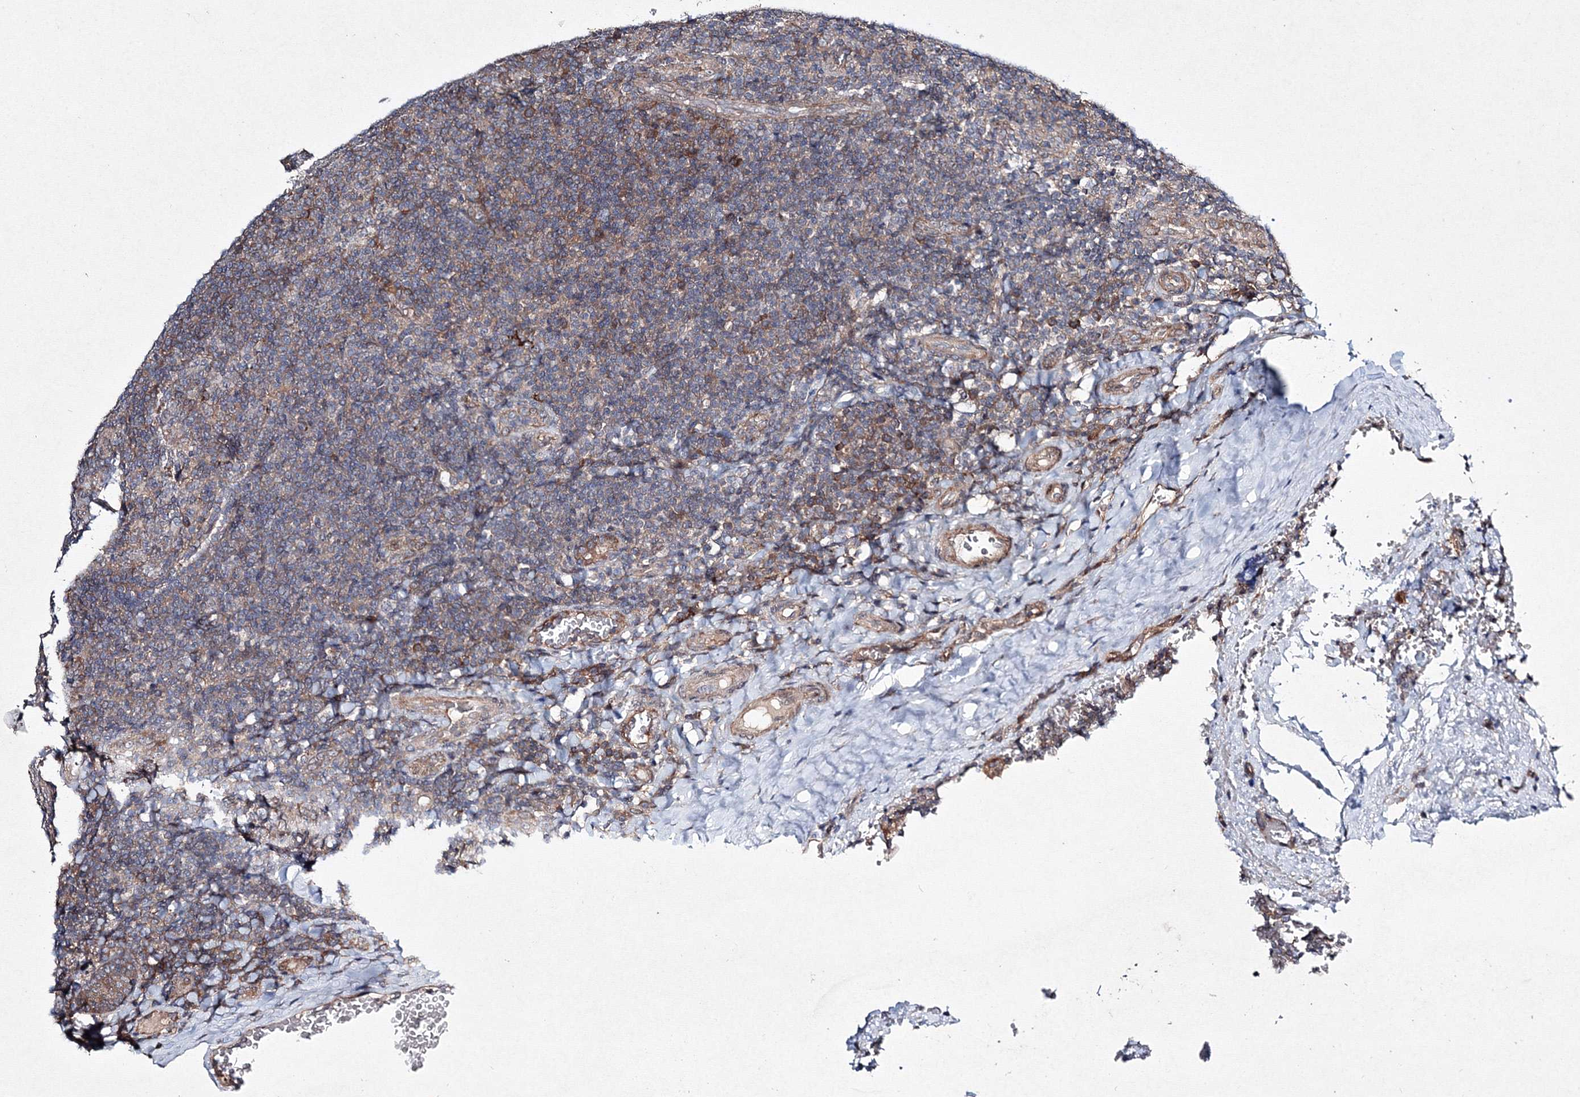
{"staining": {"intensity": "negative", "quantity": "none", "location": "none"}, "tissue": "tonsil", "cell_type": "Germinal center cells", "image_type": "normal", "snomed": [{"axis": "morphology", "description": "Normal tissue, NOS"}, {"axis": "topography", "description": "Tonsil"}], "caption": "Immunohistochemistry image of normal tonsil stained for a protein (brown), which displays no staining in germinal center cells.", "gene": "RANBP3L", "patient": {"sex": "male", "age": 17}}